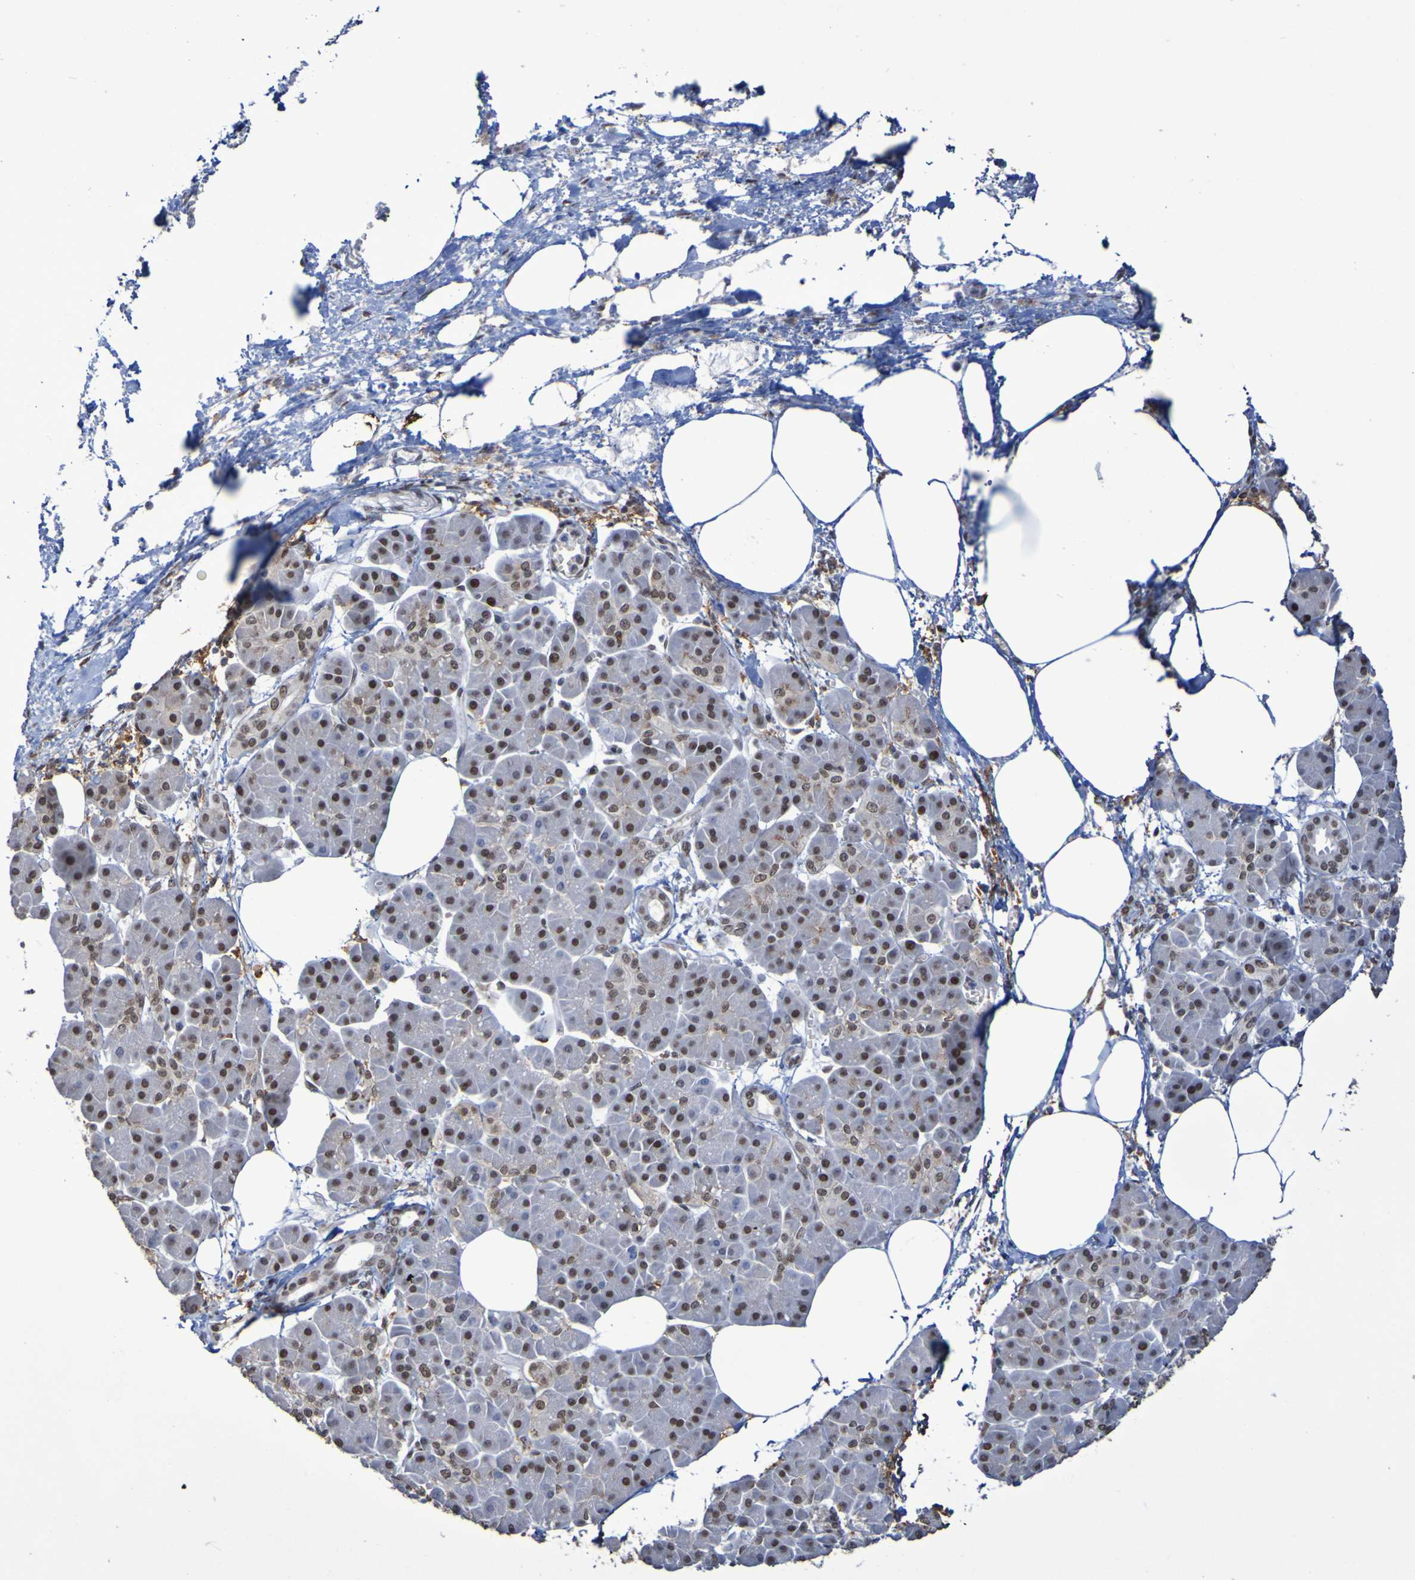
{"staining": {"intensity": "strong", "quantity": ">75%", "location": "nuclear"}, "tissue": "pancreatic cancer", "cell_type": "Tumor cells", "image_type": "cancer", "snomed": [{"axis": "morphology", "description": "Adenocarcinoma, NOS"}, {"axis": "topography", "description": "Pancreas"}], "caption": "This micrograph reveals pancreatic cancer stained with IHC to label a protein in brown. The nuclear of tumor cells show strong positivity for the protein. Nuclei are counter-stained blue.", "gene": "MRTFB", "patient": {"sex": "female", "age": 70}}